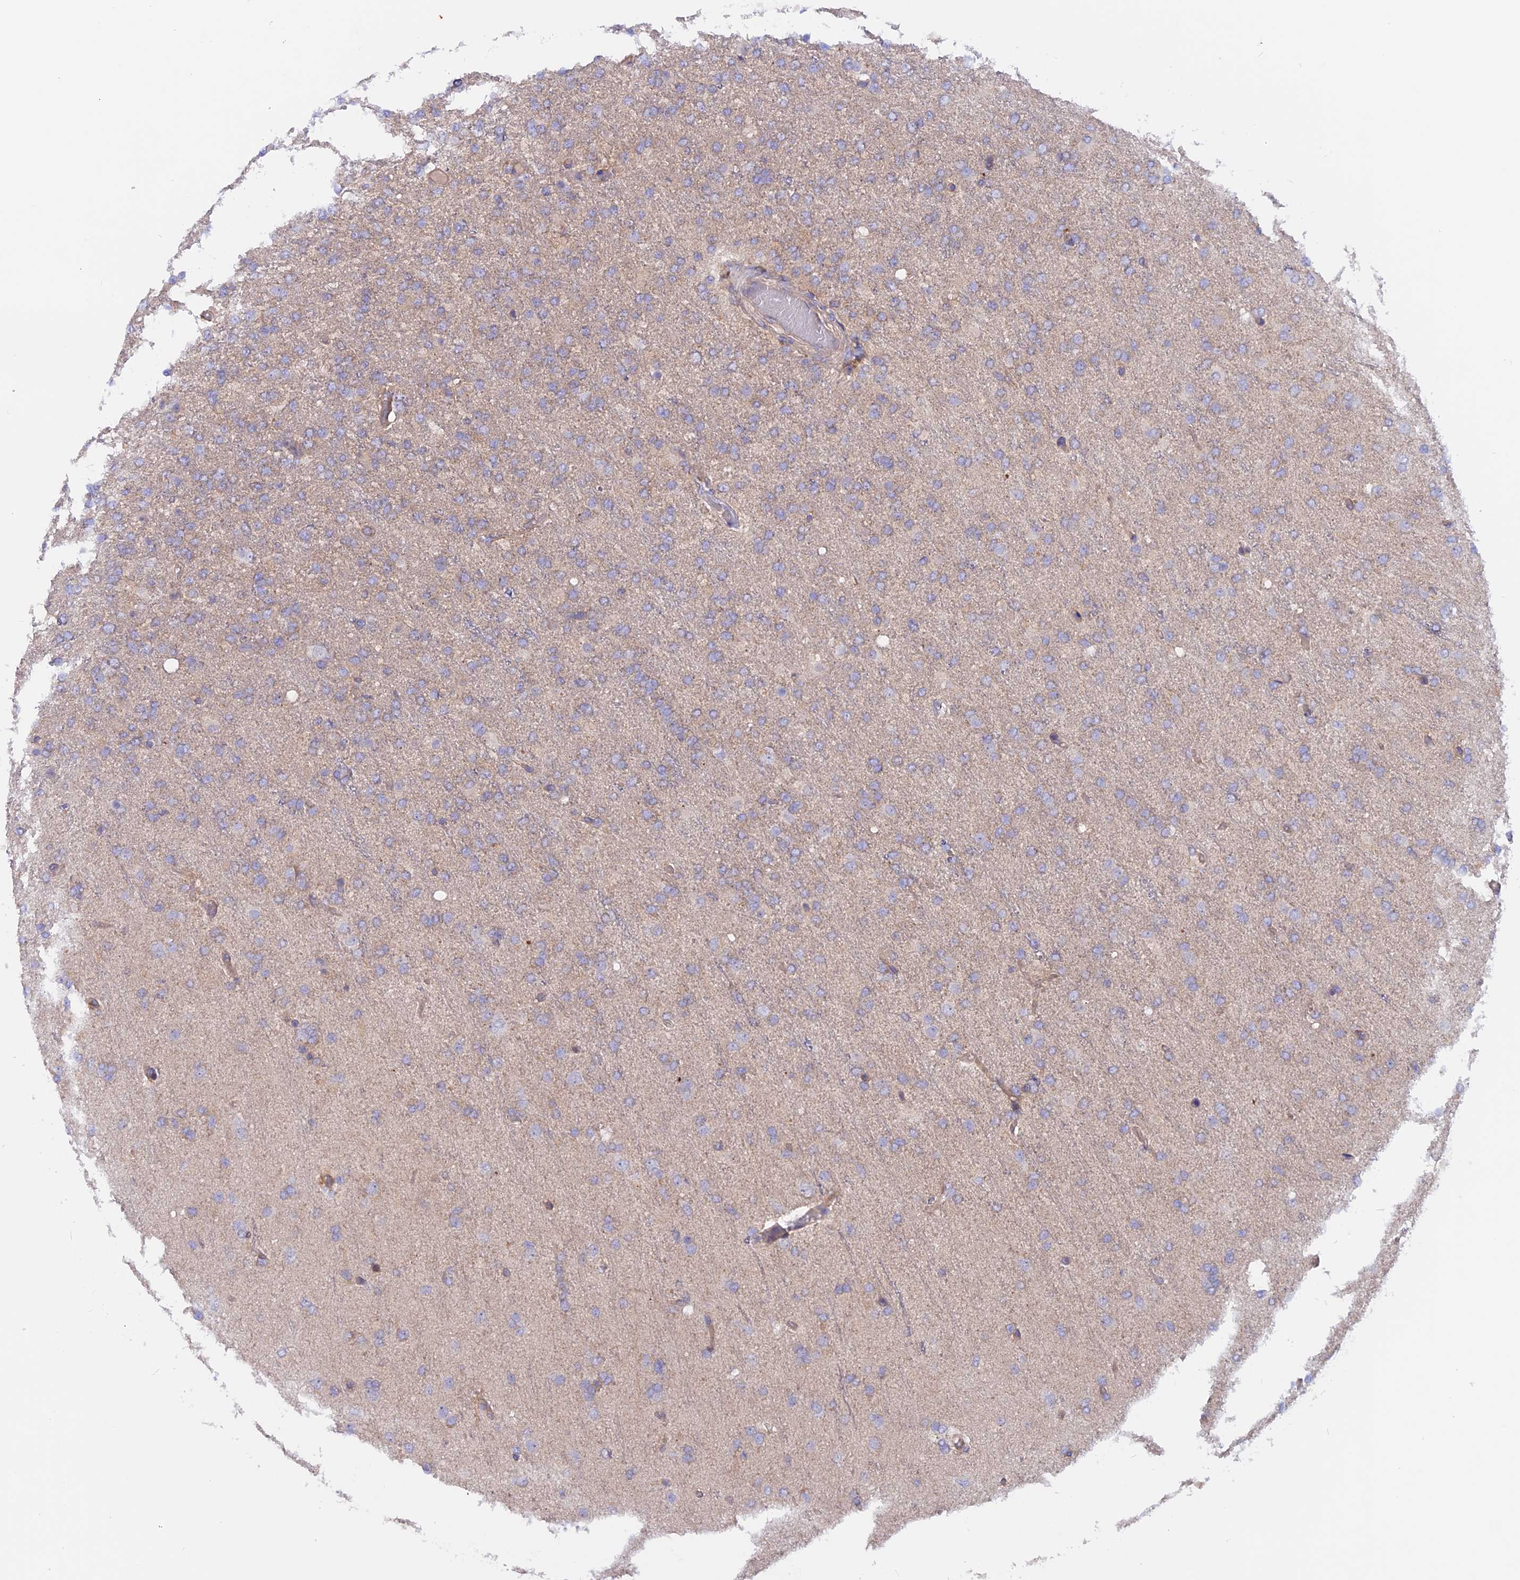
{"staining": {"intensity": "negative", "quantity": "none", "location": "none"}, "tissue": "glioma", "cell_type": "Tumor cells", "image_type": "cancer", "snomed": [{"axis": "morphology", "description": "Glioma, malignant, High grade"}, {"axis": "topography", "description": "Brain"}], "caption": "Immunohistochemistry histopathology image of neoplastic tissue: malignant glioma (high-grade) stained with DAB (3,3'-diaminobenzidine) shows no significant protein positivity in tumor cells. Brightfield microscopy of immunohistochemistry (IHC) stained with DAB (3,3'-diaminobenzidine) (brown) and hematoxylin (blue), captured at high magnification.", "gene": "HYCC1", "patient": {"sex": "female", "age": 74}}